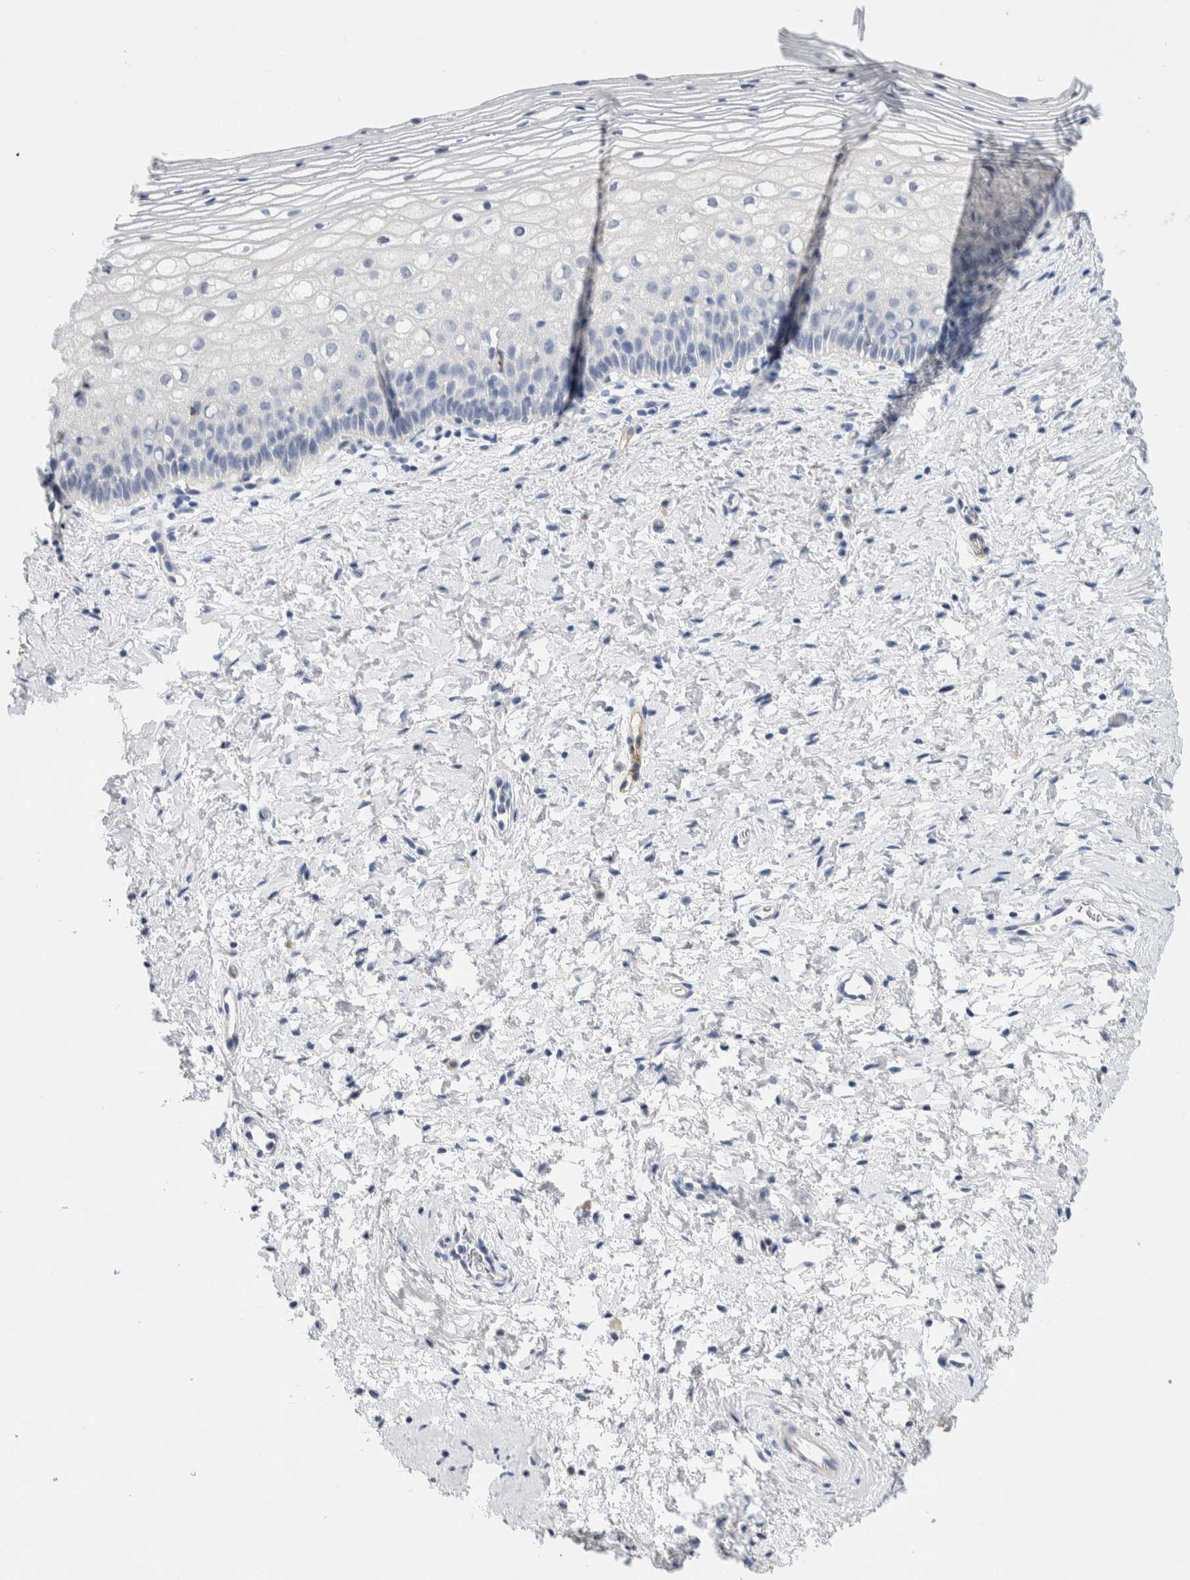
{"staining": {"intensity": "negative", "quantity": "none", "location": "none"}, "tissue": "cervix", "cell_type": "Squamous epithelial cells", "image_type": "normal", "snomed": [{"axis": "morphology", "description": "Normal tissue, NOS"}, {"axis": "topography", "description": "Cervix"}], "caption": "A photomicrograph of cervix stained for a protein exhibits no brown staining in squamous epithelial cells.", "gene": "METRNL", "patient": {"sex": "female", "age": 72}}